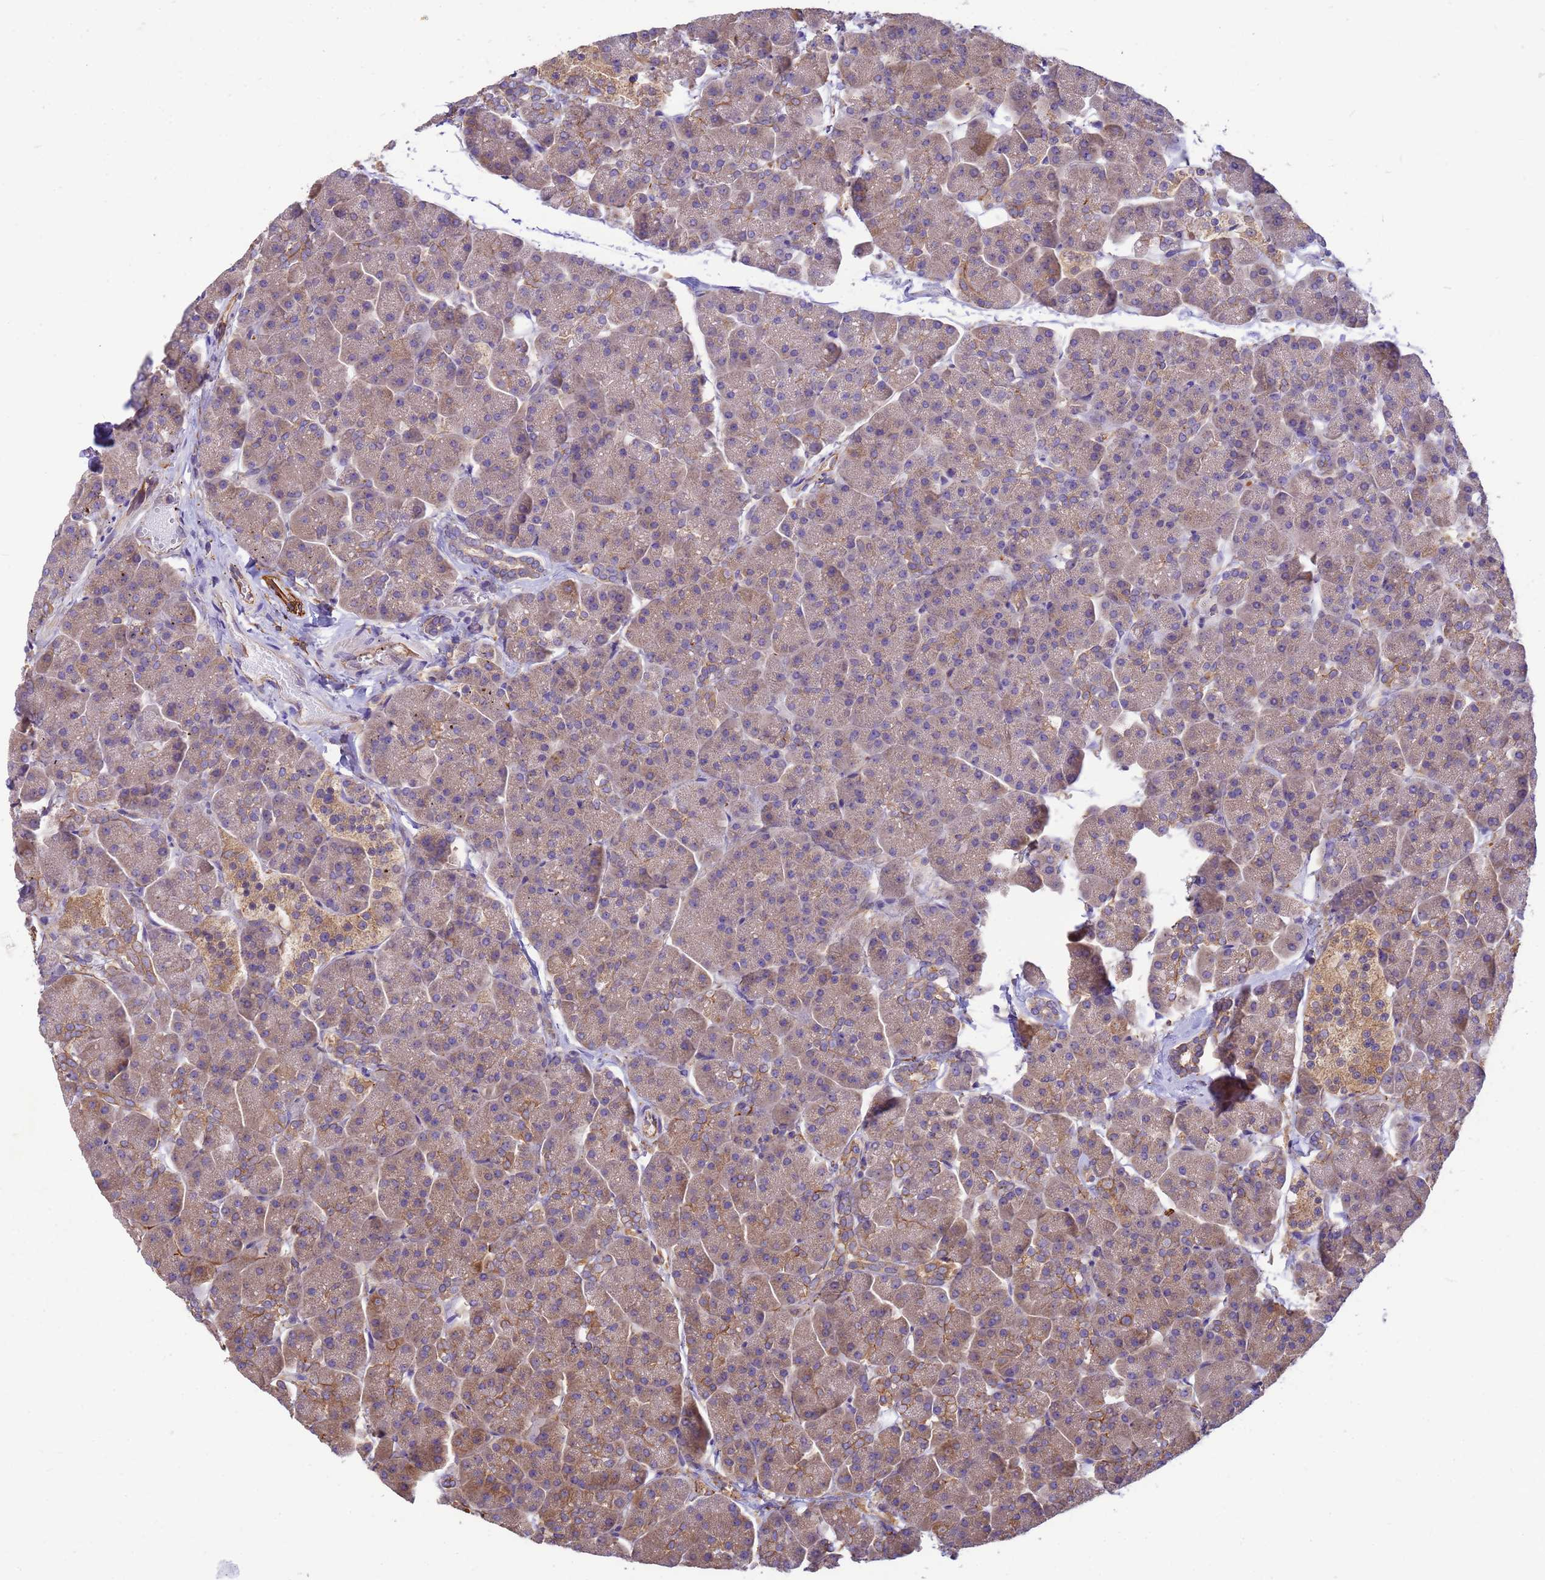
{"staining": {"intensity": "moderate", "quantity": "25%-75%", "location": "cytoplasmic/membranous"}, "tissue": "pancreas", "cell_type": "Exocrine glandular cells", "image_type": "normal", "snomed": [{"axis": "morphology", "description": "Normal tissue, NOS"}, {"axis": "topography", "description": "Pancreas"}, {"axis": "topography", "description": "Peripheral nerve tissue"}], "caption": "Human pancreas stained with a brown dye displays moderate cytoplasmic/membranous positive staining in about 25%-75% of exocrine glandular cells.", "gene": "ENSG00000198211", "patient": {"sex": "male", "age": 54}}